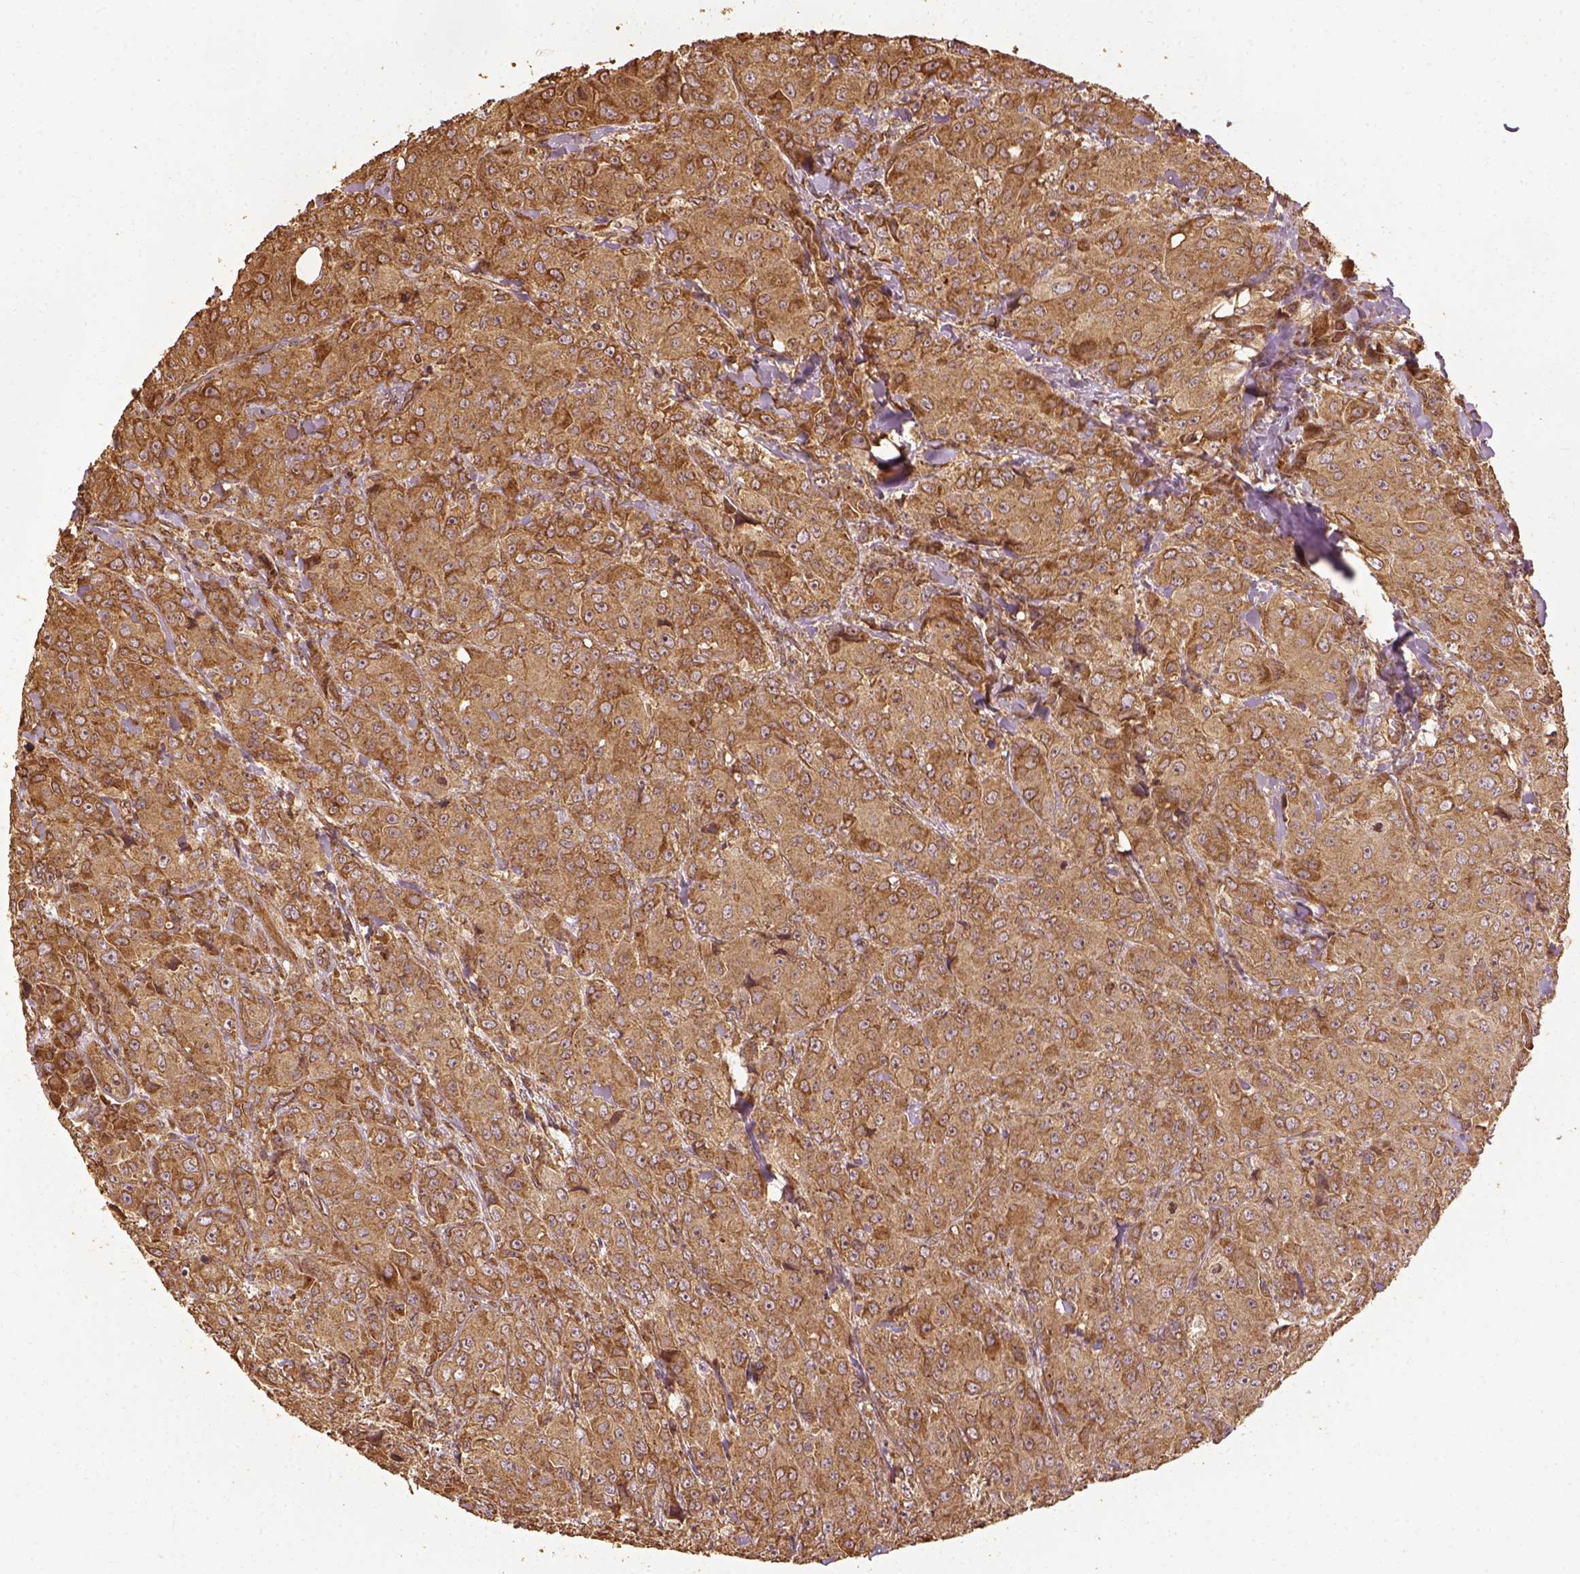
{"staining": {"intensity": "moderate", "quantity": ">75%", "location": "cytoplasmic/membranous"}, "tissue": "breast cancer", "cell_type": "Tumor cells", "image_type": "cancer", "snomed": [{"axis": "morphology", "description": "Duct carcinoma"}, {"axis": "topography", "description": "Breast"}], "caption": "Immunohistochemistry (IHC) (DAB) staining of human breast intraductal carcinoma displays moderate cytoplasmic/membranous protein staining in about >75% of tumor cells.", "gene": "VEGFA", "patient": {"sex": "female", "age": 43}}